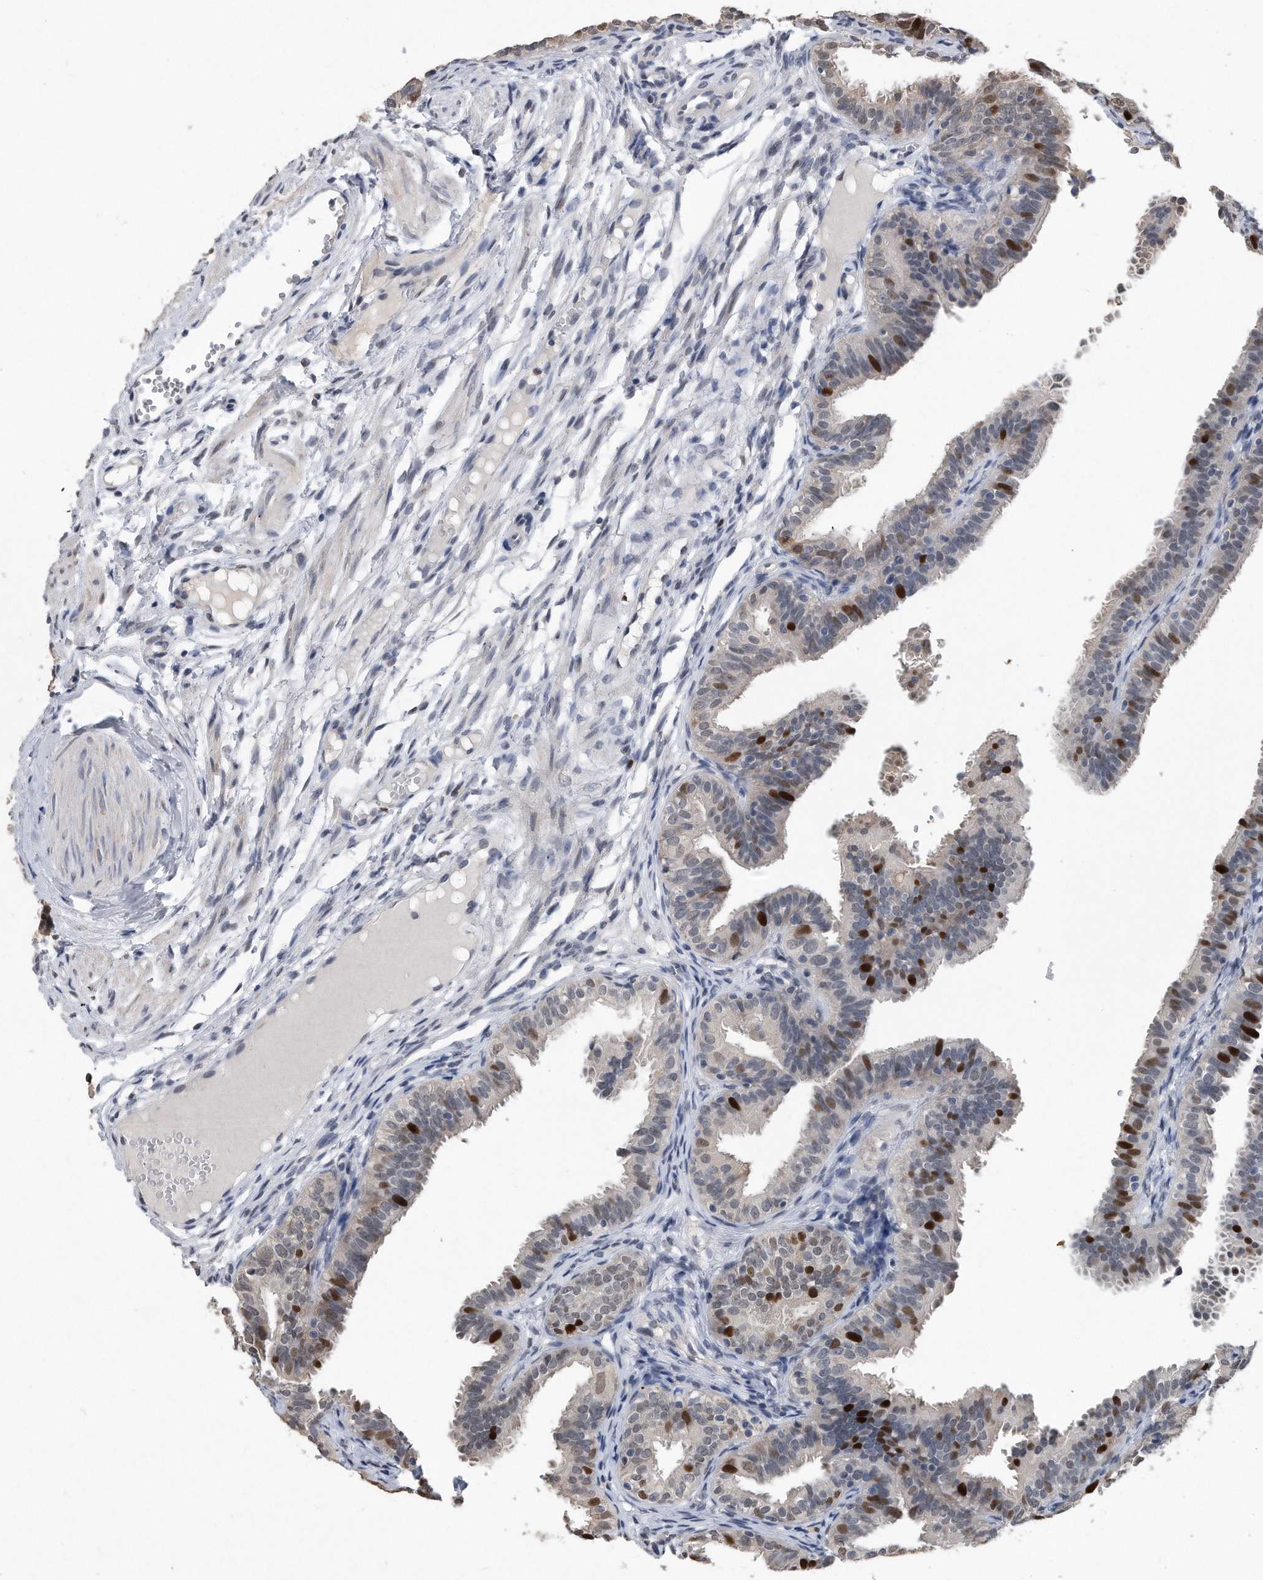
{"staining": {"intensity": "strong", "quantity": "<25%", "location": "nuclear"}, "tissue": "fallopian tube", "cell_type": "Glandular cells", "image_type": "normal", "snomed": [{"axis": "morphology", "description": "Normal tissue, NOS"}, {"axis": "topography", "description": "Fallopian tube"}], "caption": "Strong nuclear staining for a protein is seen in about <25% of glandular cells of unremarkable fallopian tube using IHC.", "gene": "PCNA", "patient": {"sex": "female", "age": 35}}